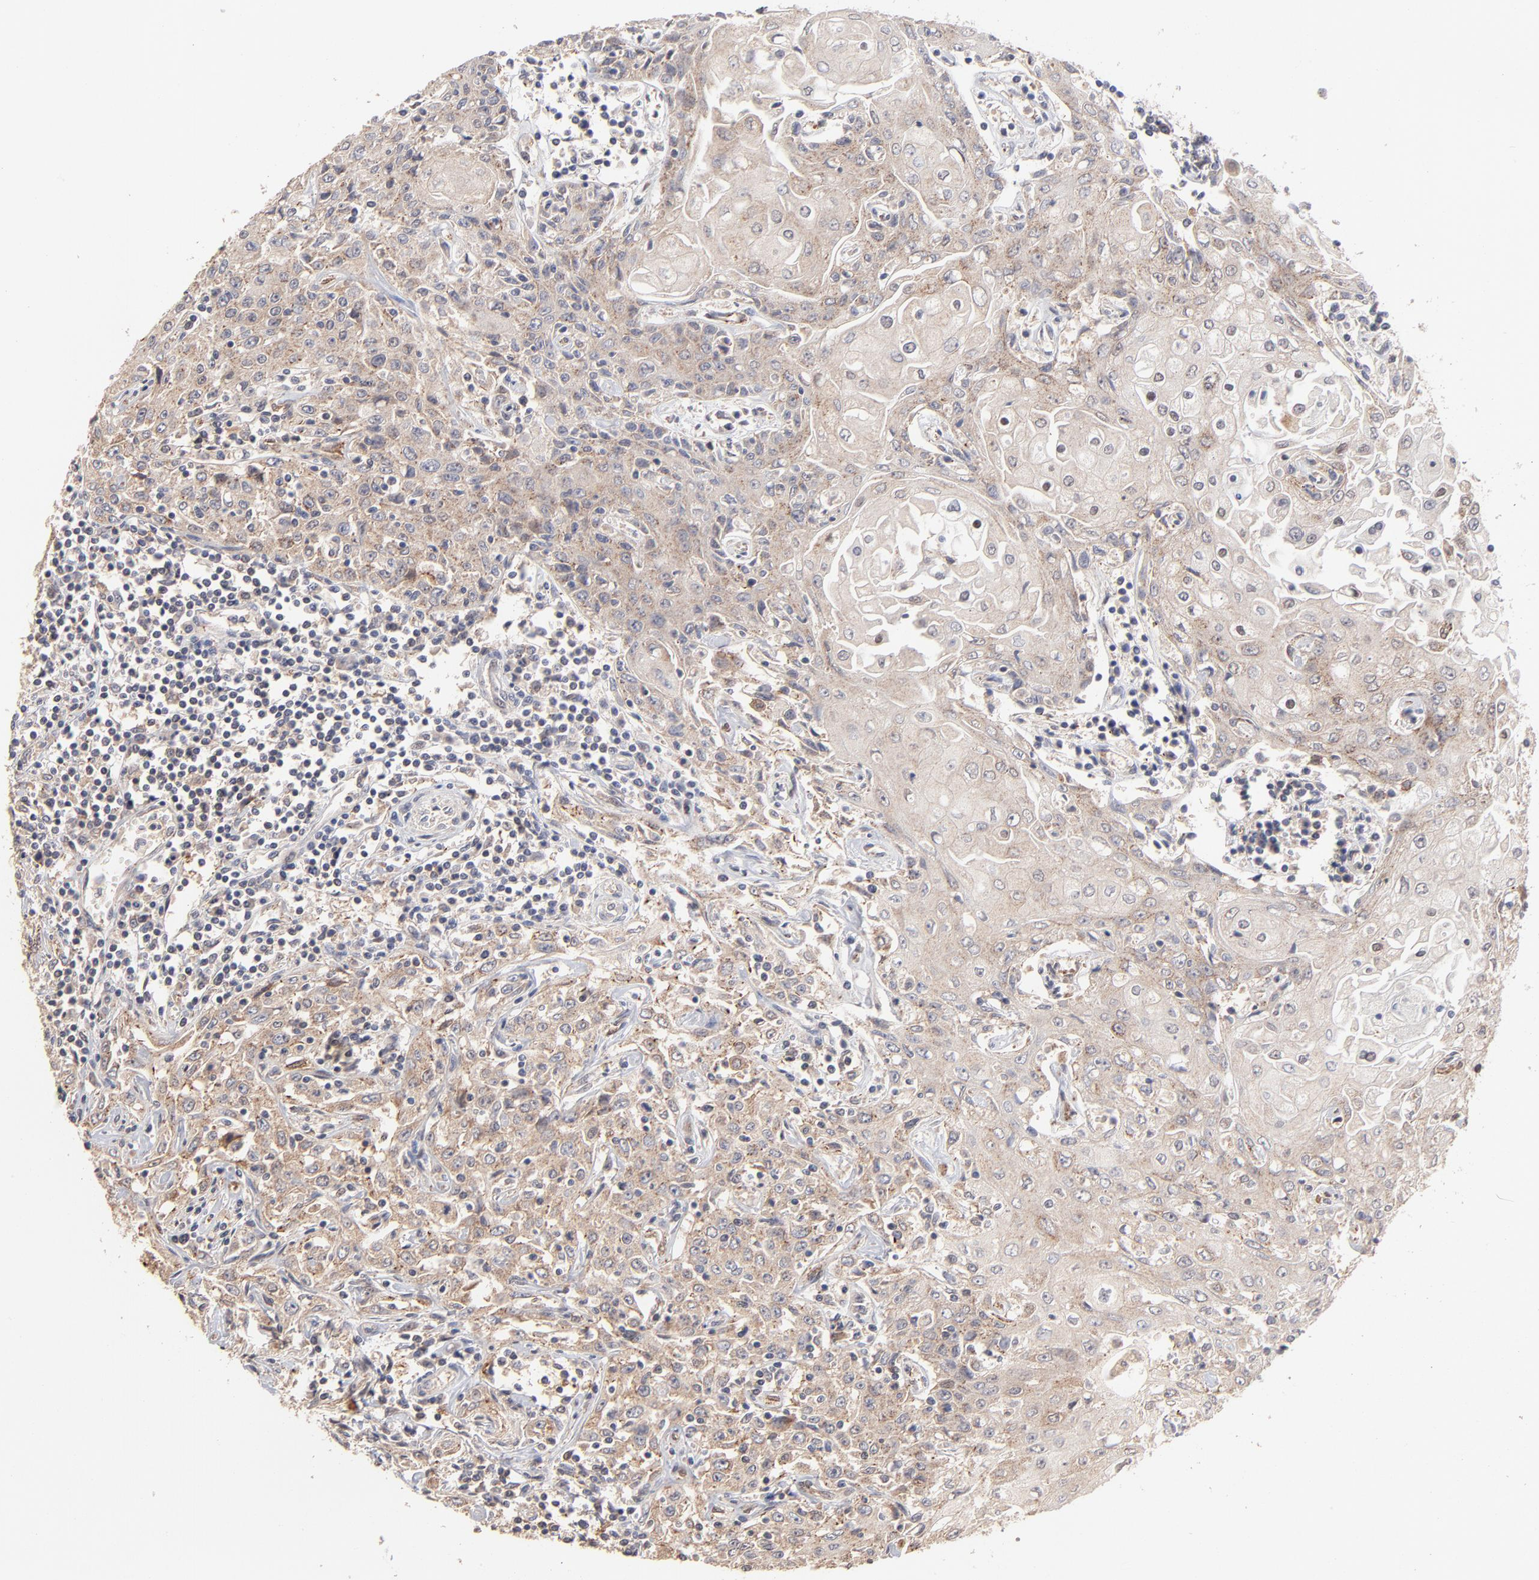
{"staining": {"intensity": "weak", "quantity": ">75%", "location": "cytoplasmic/membranous"}, "tissue": "head and neck cancer", "cell_type": "Tumor cells", "image_type": "cancer", "snomed": [{"axis": "morphology", "description": "Squamous cell carcinoma, NOS"}, {"axis": "topography", "description": "Oral tissue"}, {"axis": "topography", "description": "Head-Neck"}], "caption": "Brown immunohistochemical staining in human head and neck squamous cell carcinoma reveals weak cytoplasmic/membranous staining in approximately >75% of tumor cells.", "gene": "IVNS1ABP", "patient": {"sex": "female", "age": 76}}